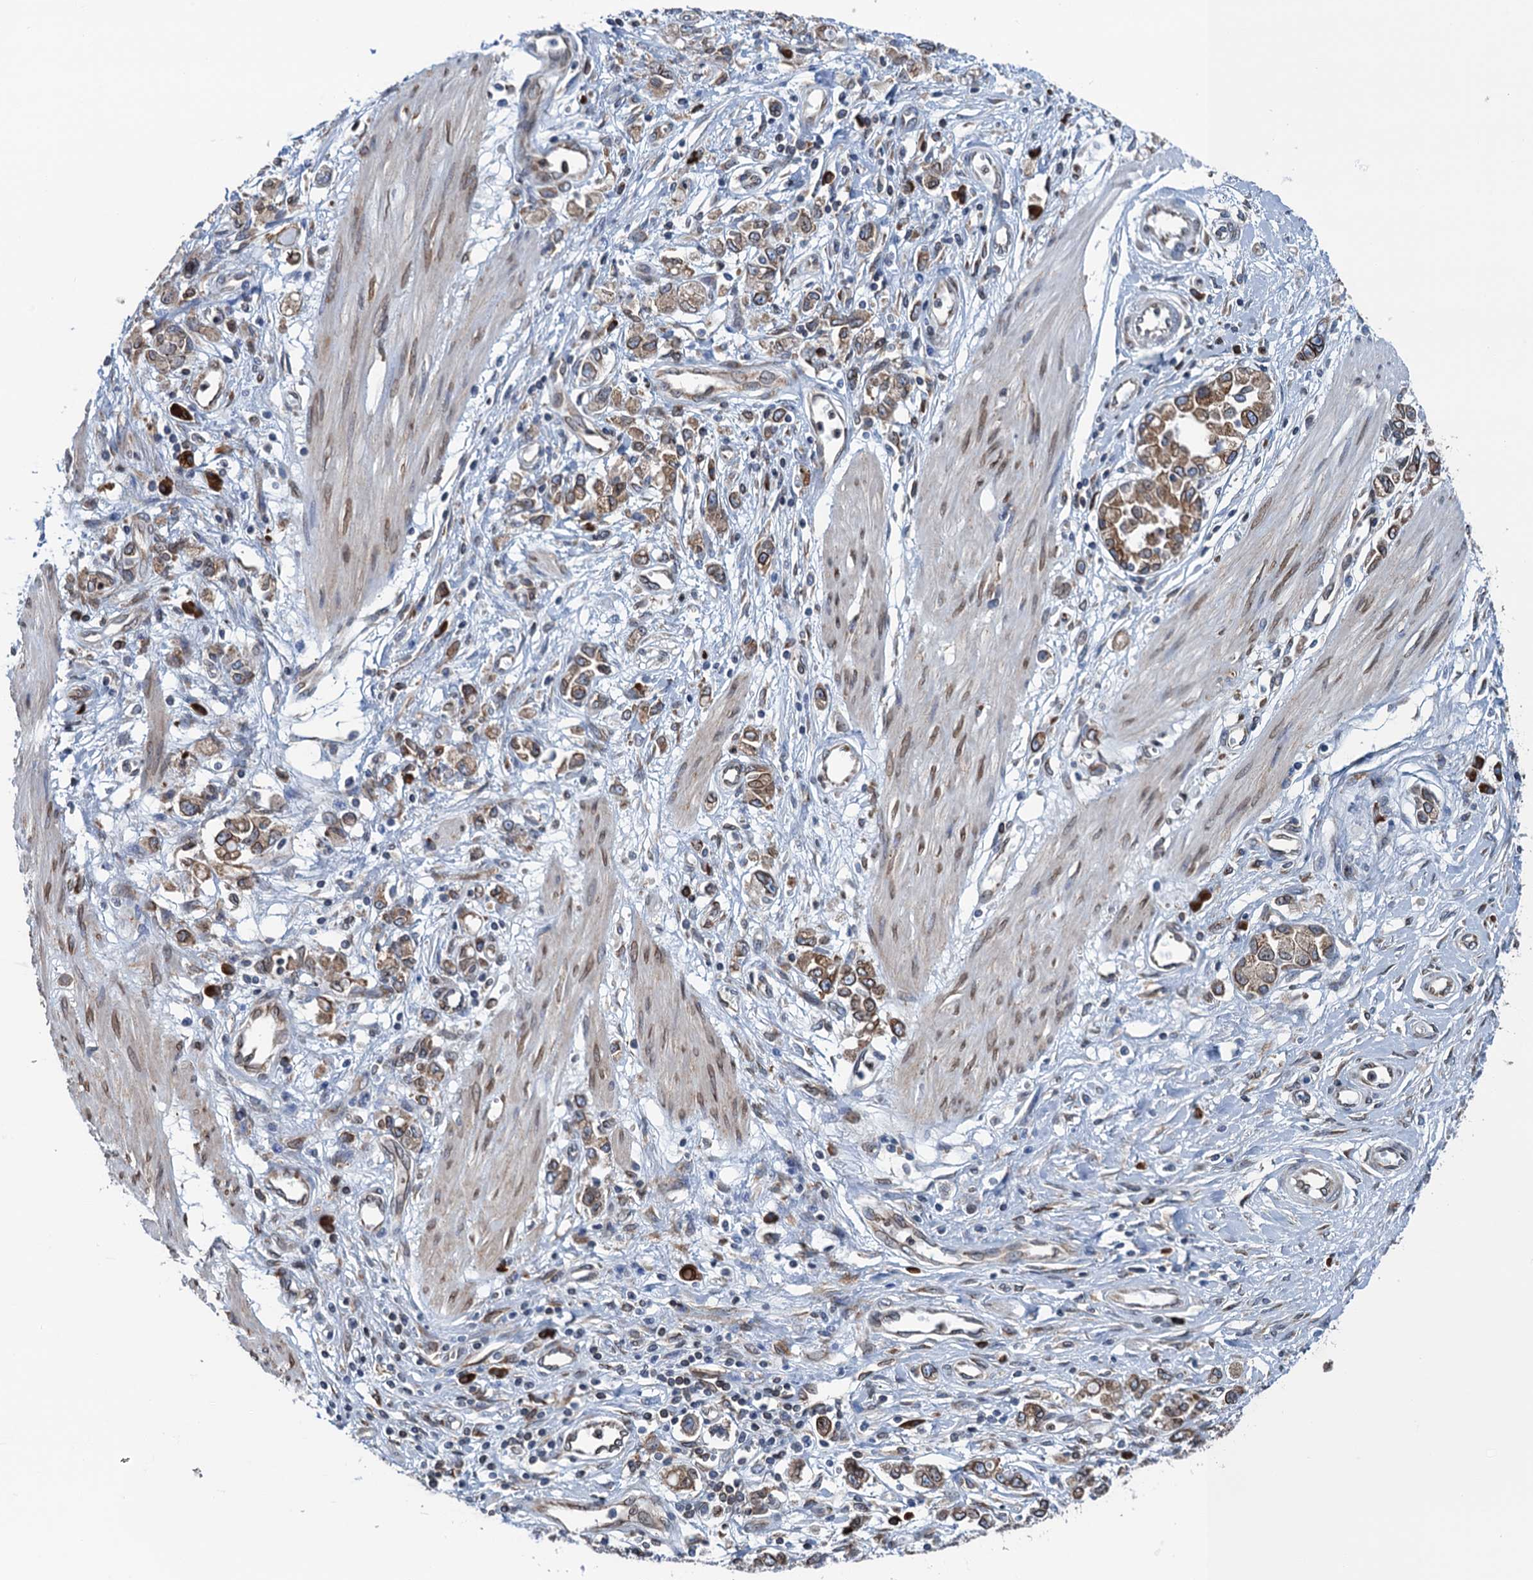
{"staining": {"intensity": "moderate", "quantity": ">75%", "location": "cytoplasmic/membranous"}, "tissue": "stomach cancer", "cell_type": "Tumor cells", "image_type": "cancer", "snomed": [{"axis": "morphology", "description": "Adenocarcinoma, NOS"}, {"axis": "topography", "description": "Stomach"}], "caption": "Immunohistochemical staining of human adenocarcinoma (stomach) displays medium levels of moderate cytoplasmic/membranous protein positivity in about >75% of tumor cells.", "gene": "TMEM205", "patient": {"sex": "female", "age": 76}}